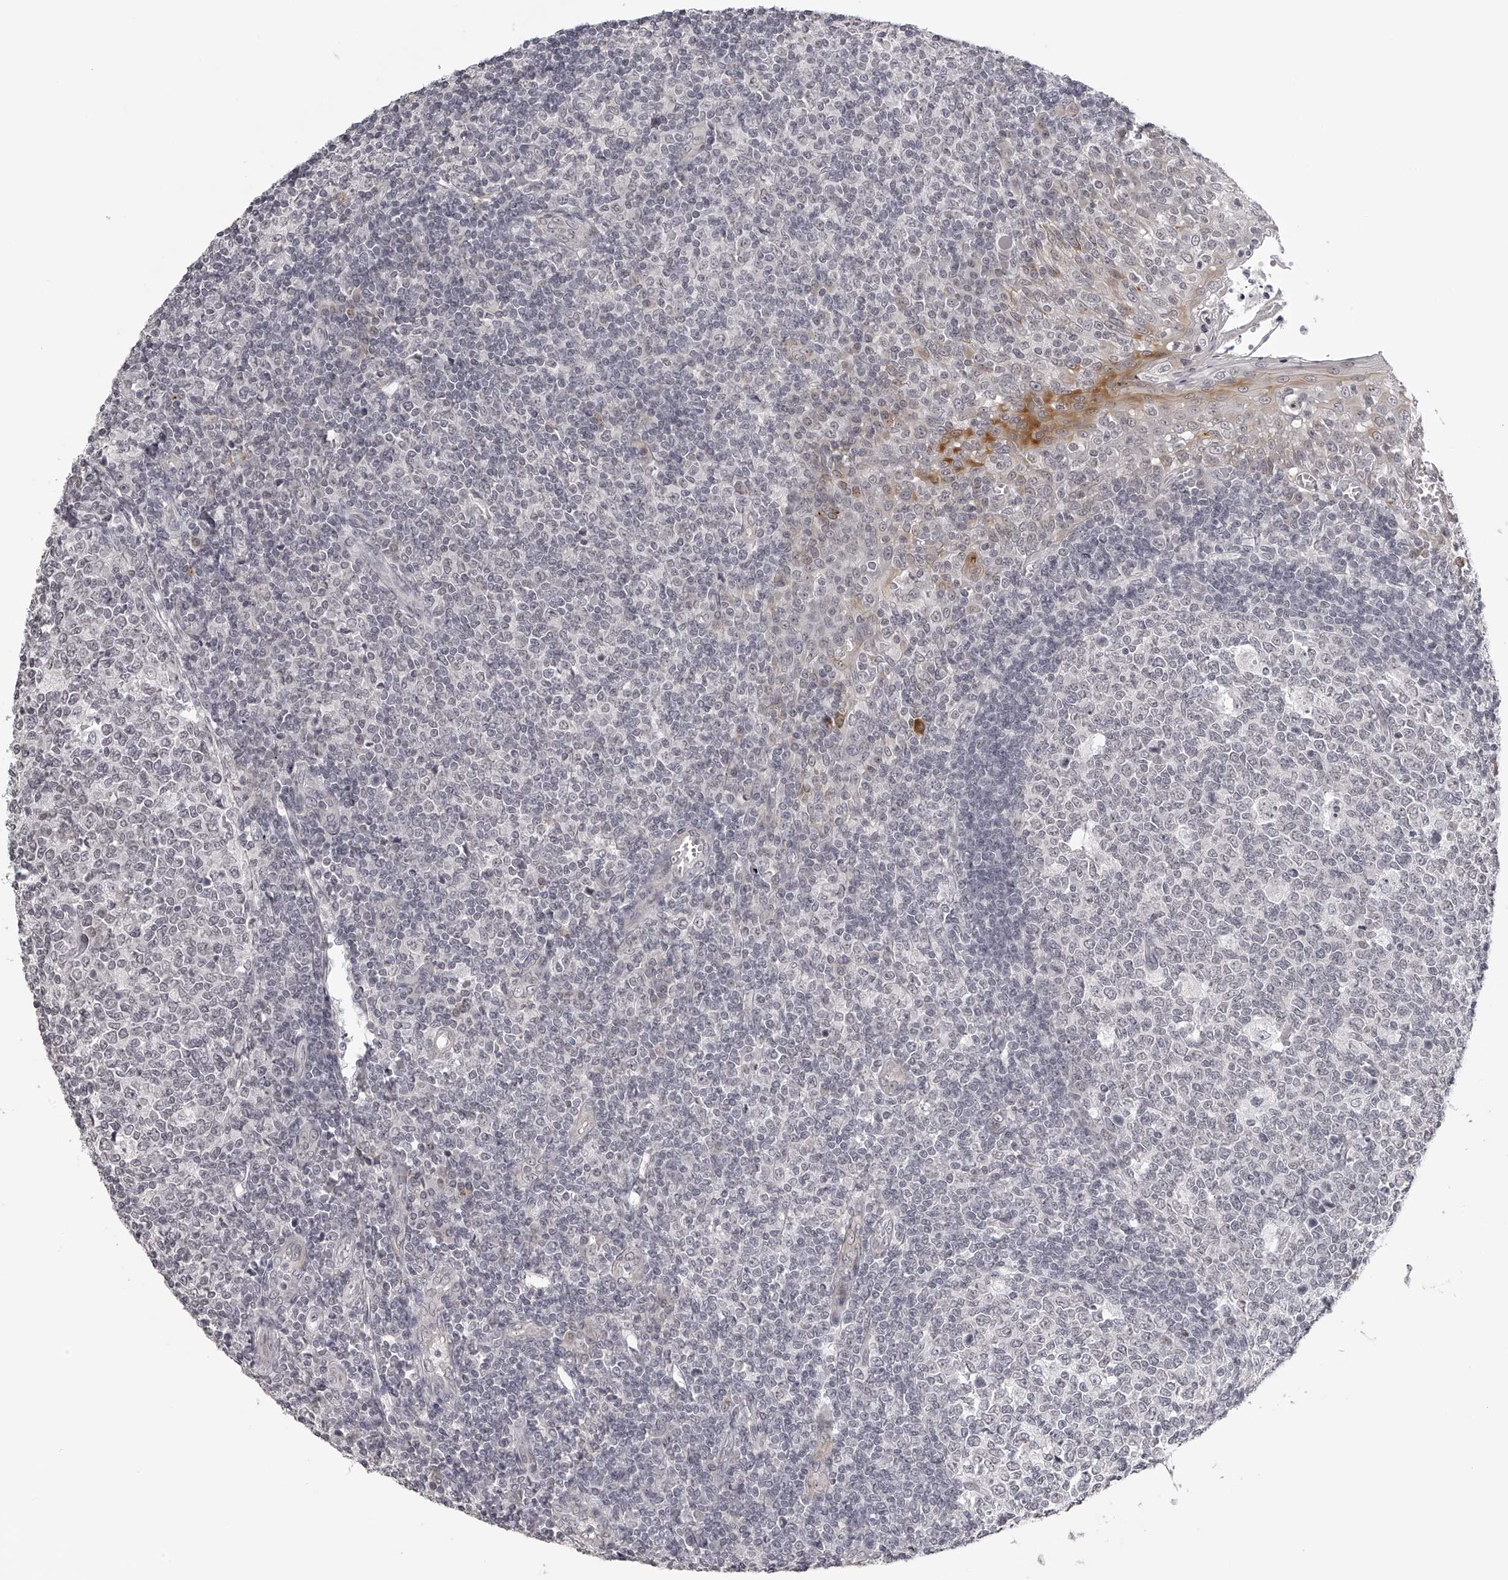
{"staining": {"intensity": "negative", "quantity": "none", "location": "none"}, "tissue": "tonsil", "cell_type": "Germinal center cells", "image_type": "normal", "snomed": [{"axis": "morphology", "description": "Normal tissue, NOS"}, {"axis": "topography", "description": "Tonsil"}], "caption": "IHC micrograph of normal tonsil stained for a protein (brown), which reveals no positivity in germinal center cells. (Stains: DAB (3,3'-diaminobenzidine) immunohistochemistry (IHC) with hematoxylin counter stain, Microscopy: brightfield microscopy at high magnification).", "gene": "RNF220", "patient": {"sex": "female", "age": 19}}